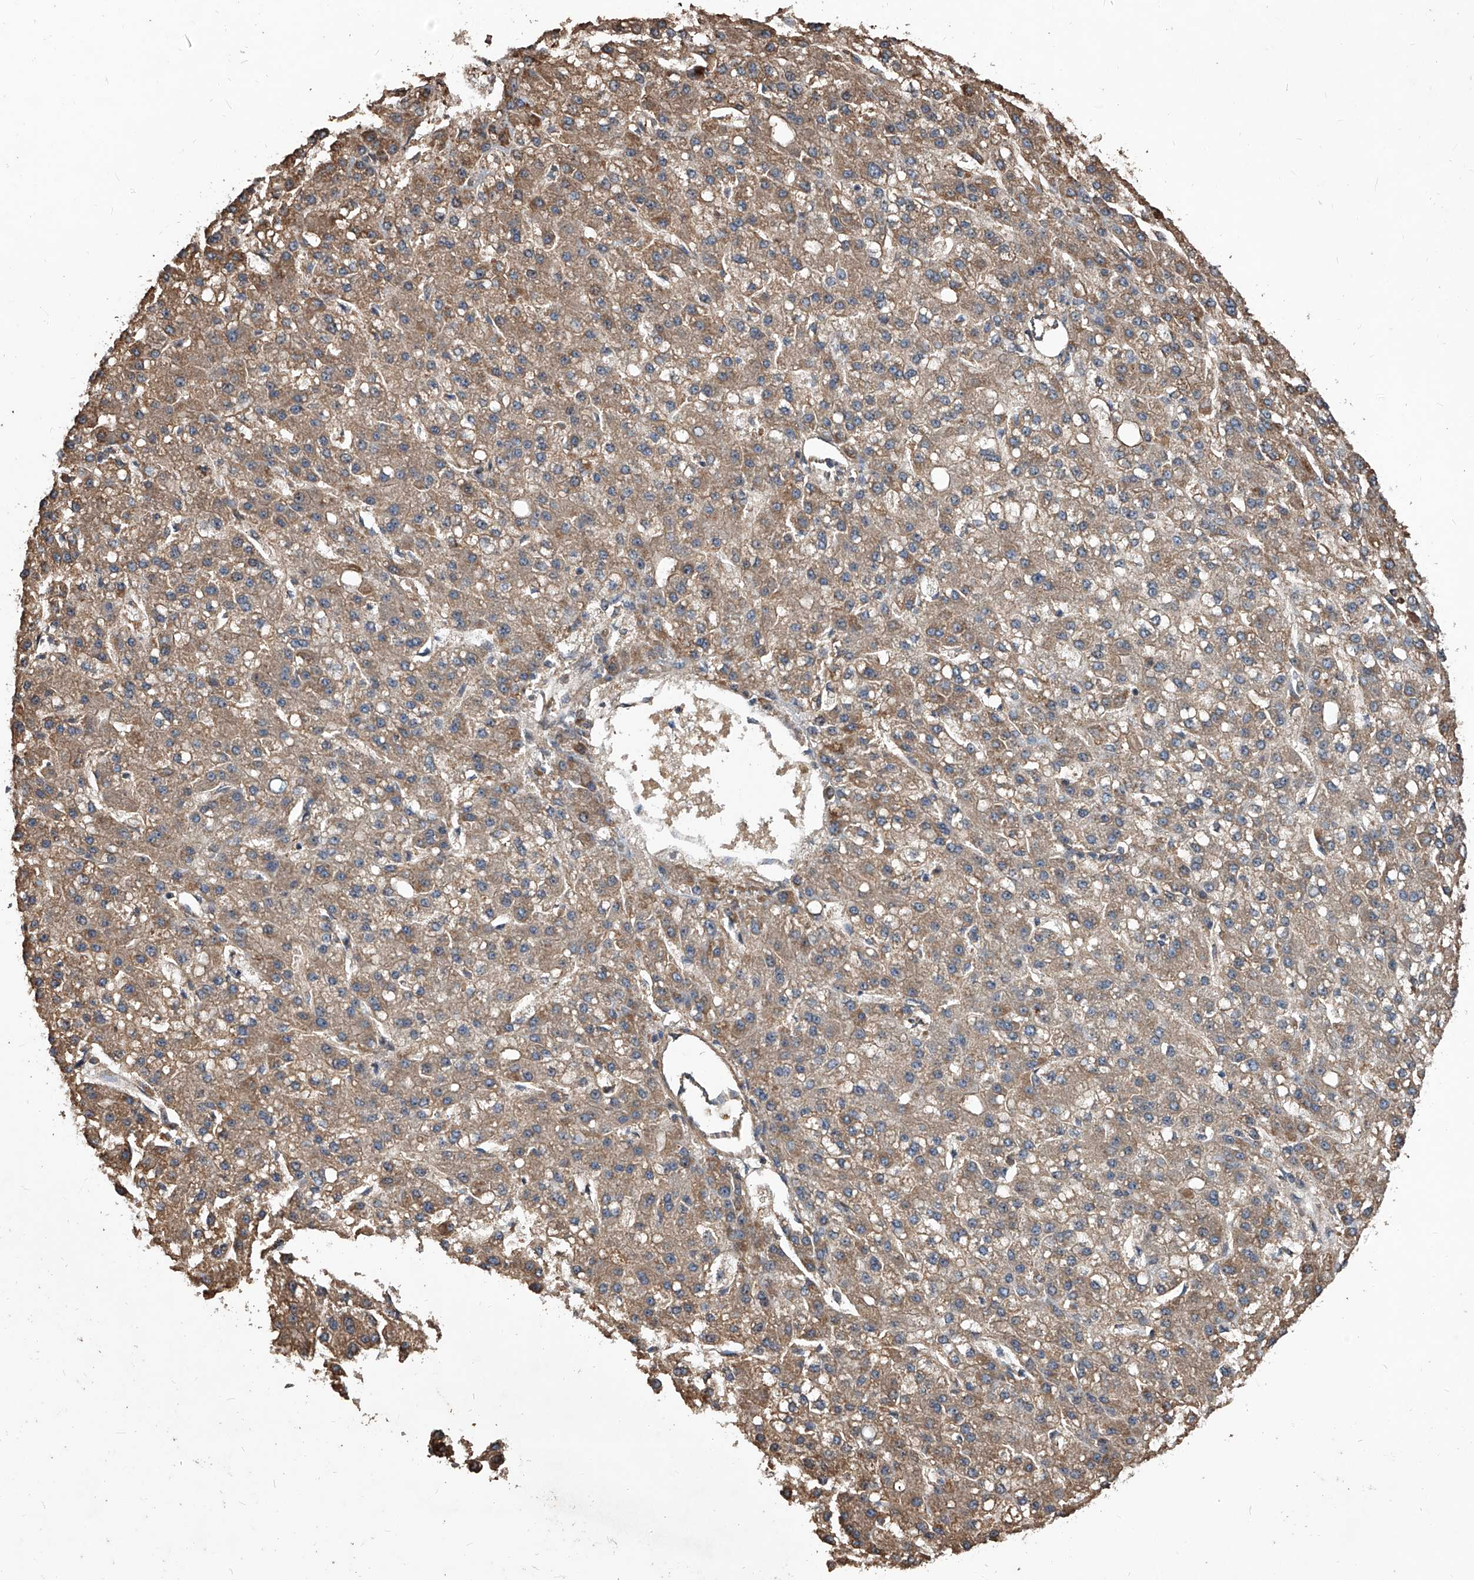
{"staining": {"intensity": "moderate", "quantity": ">75%", "location": "cytoplasmic/membranous"}, "tissue": "liver cancer", "cell_type": "Tumor cells", "image_type": "cancer", "snomed": [{"axis": "morphology", "description": "Carcinoma, Hepatocellular, NOS"}, {"axis": "topography", "description": "Liver"}], "caption": "Immunohistochemistry (IHC) (DAB (3,3'-diaminobenzidine)) staining of human liver cancer demonstrates moderate cytoplasmic/membranous protein expression in approximately >75% of tumor cells.", "gene": "LTV1", "patient": {"sex": "male", "age": 67}}